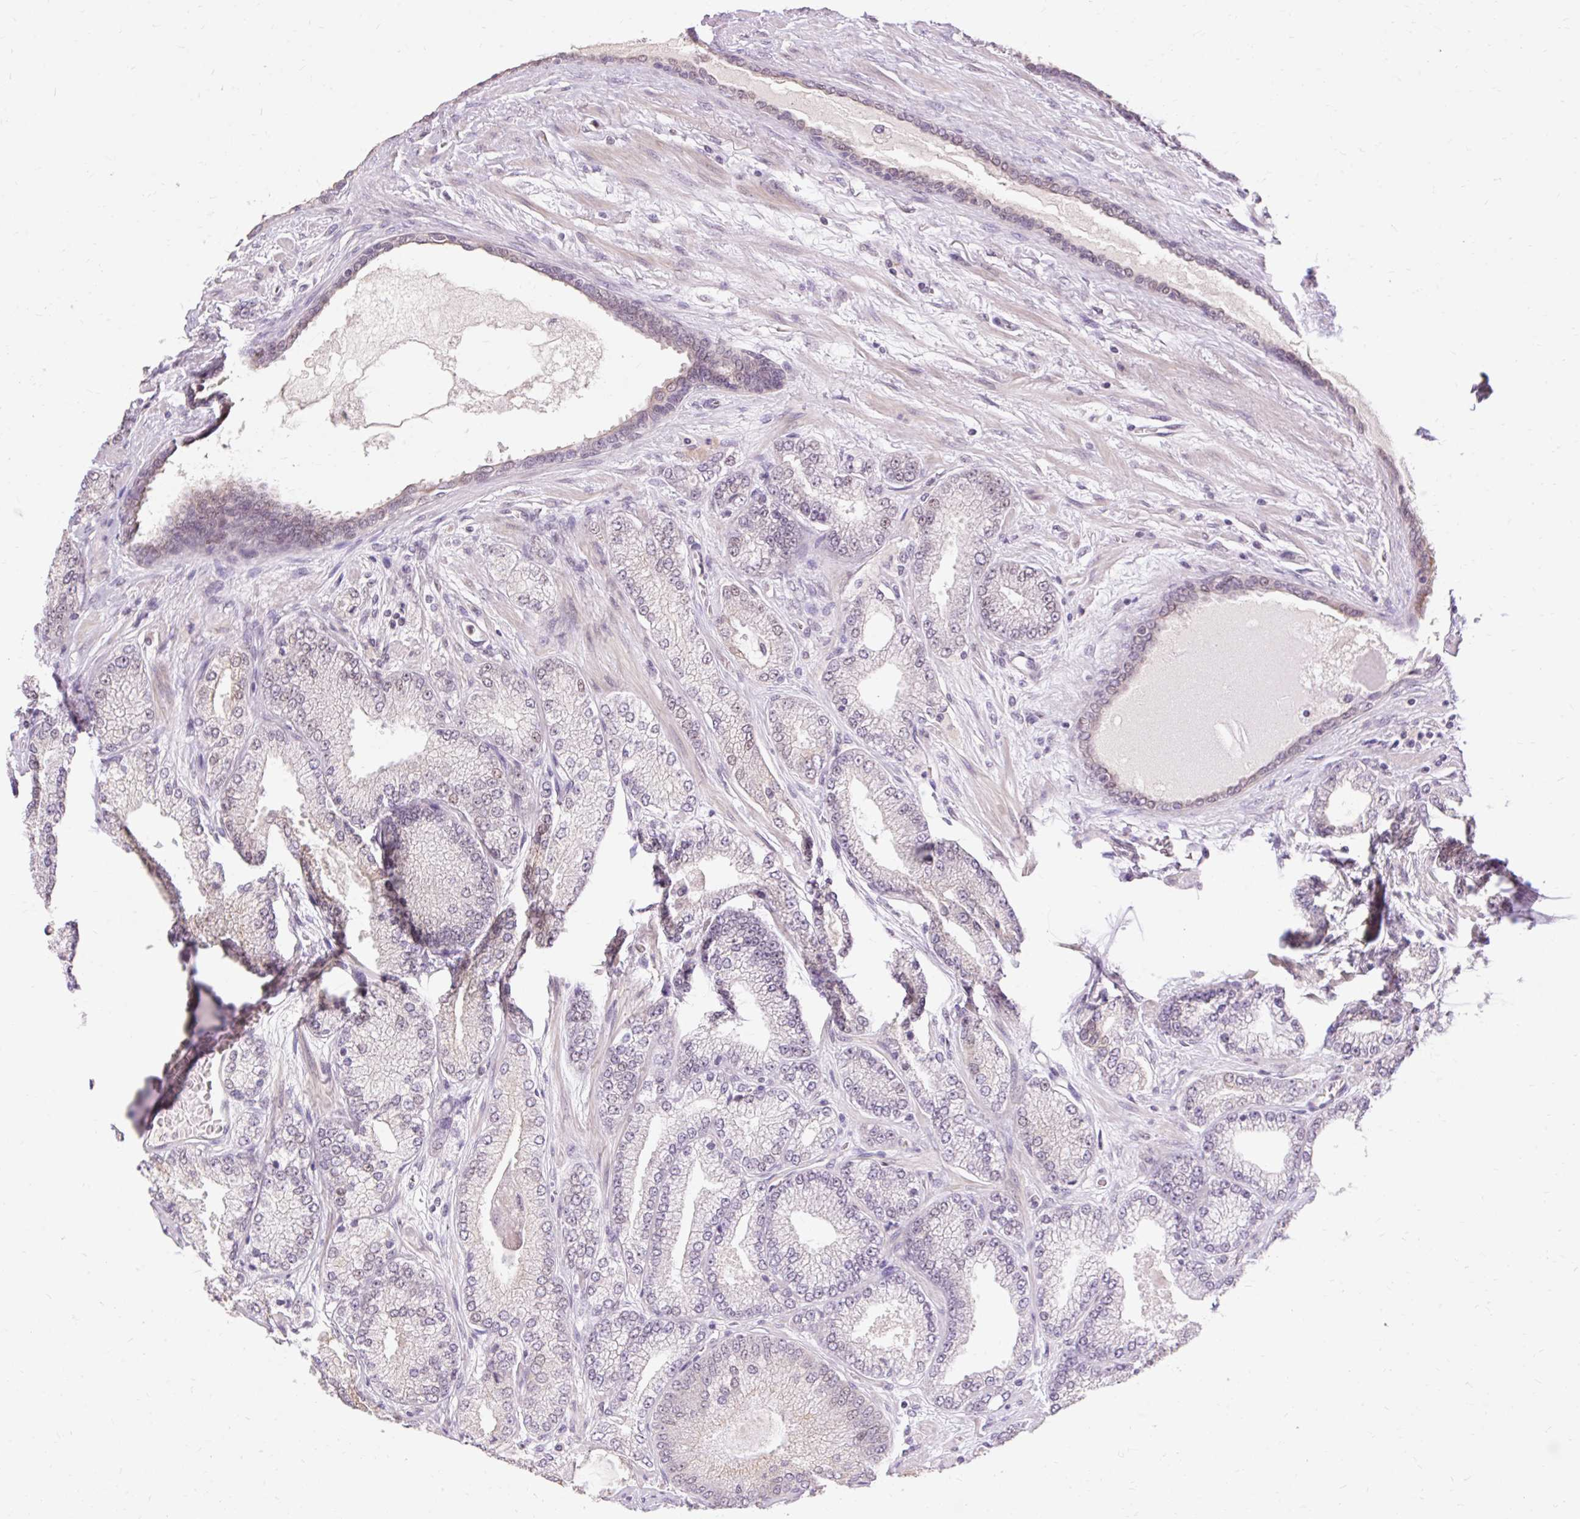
{"staining": {"intensity": "negative", "quantity": "none", "location": "none"}, "tissue": "prostate cancer", "cell_type": "Tumor cells", "image_type": "cancer", "snomed": [{"axis": "morphology", "description": "Adenocarcinoma, High grade"}, {"axis": "topography", "description": "Prostate"}], "caption": "A high-resolution histopathology image shows IHC staining of adenocarcinoma (high-grade) (prostate), which exhibits no significant expression in tumor cells.", "gene": "NPIPB12", "patient": {"sex": "male", "age": 68}}